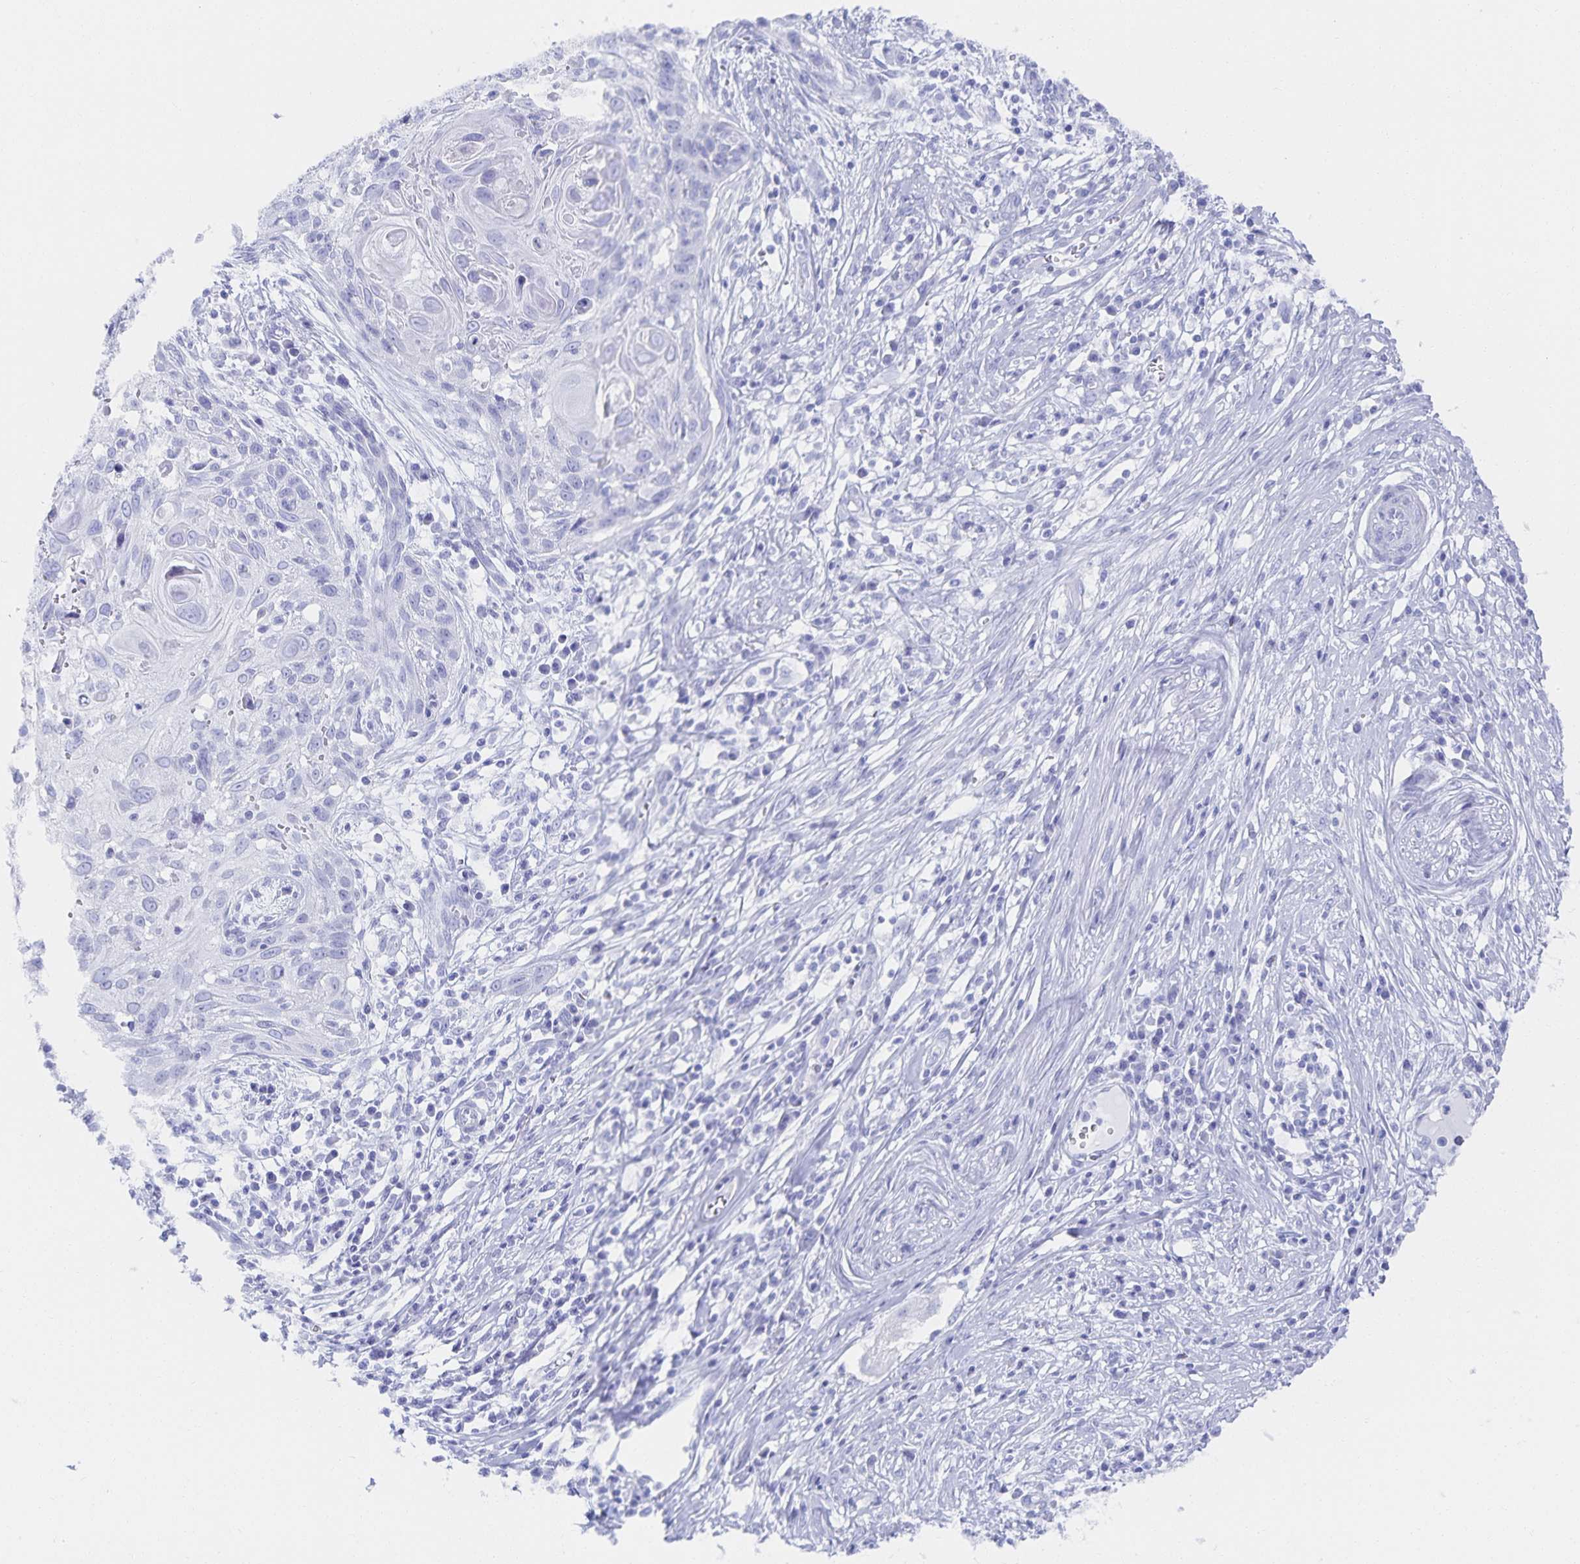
{"staining": {"intensity": "negative", "quantity": "none", "location": "none"}, "tissue": "skin cancer", "cell_type": "Tumor cells", "image_type": "cancer", "snomed": [{"axis": "morphology", "description": "Squamous cell carcinoma, NOS"}, {"axis": "topography", "description": "Skin"}, {"axis": "topography", "description": "Vulva"}], "caption": "Immunohistochemistry (IHC) of skin cancer (squamous cell carcinoma) reveals no staining in tumor cells. Nuclei are stained in blue.", "gene": "SNTN", "patient": {"sex": "female", "age": 83}}